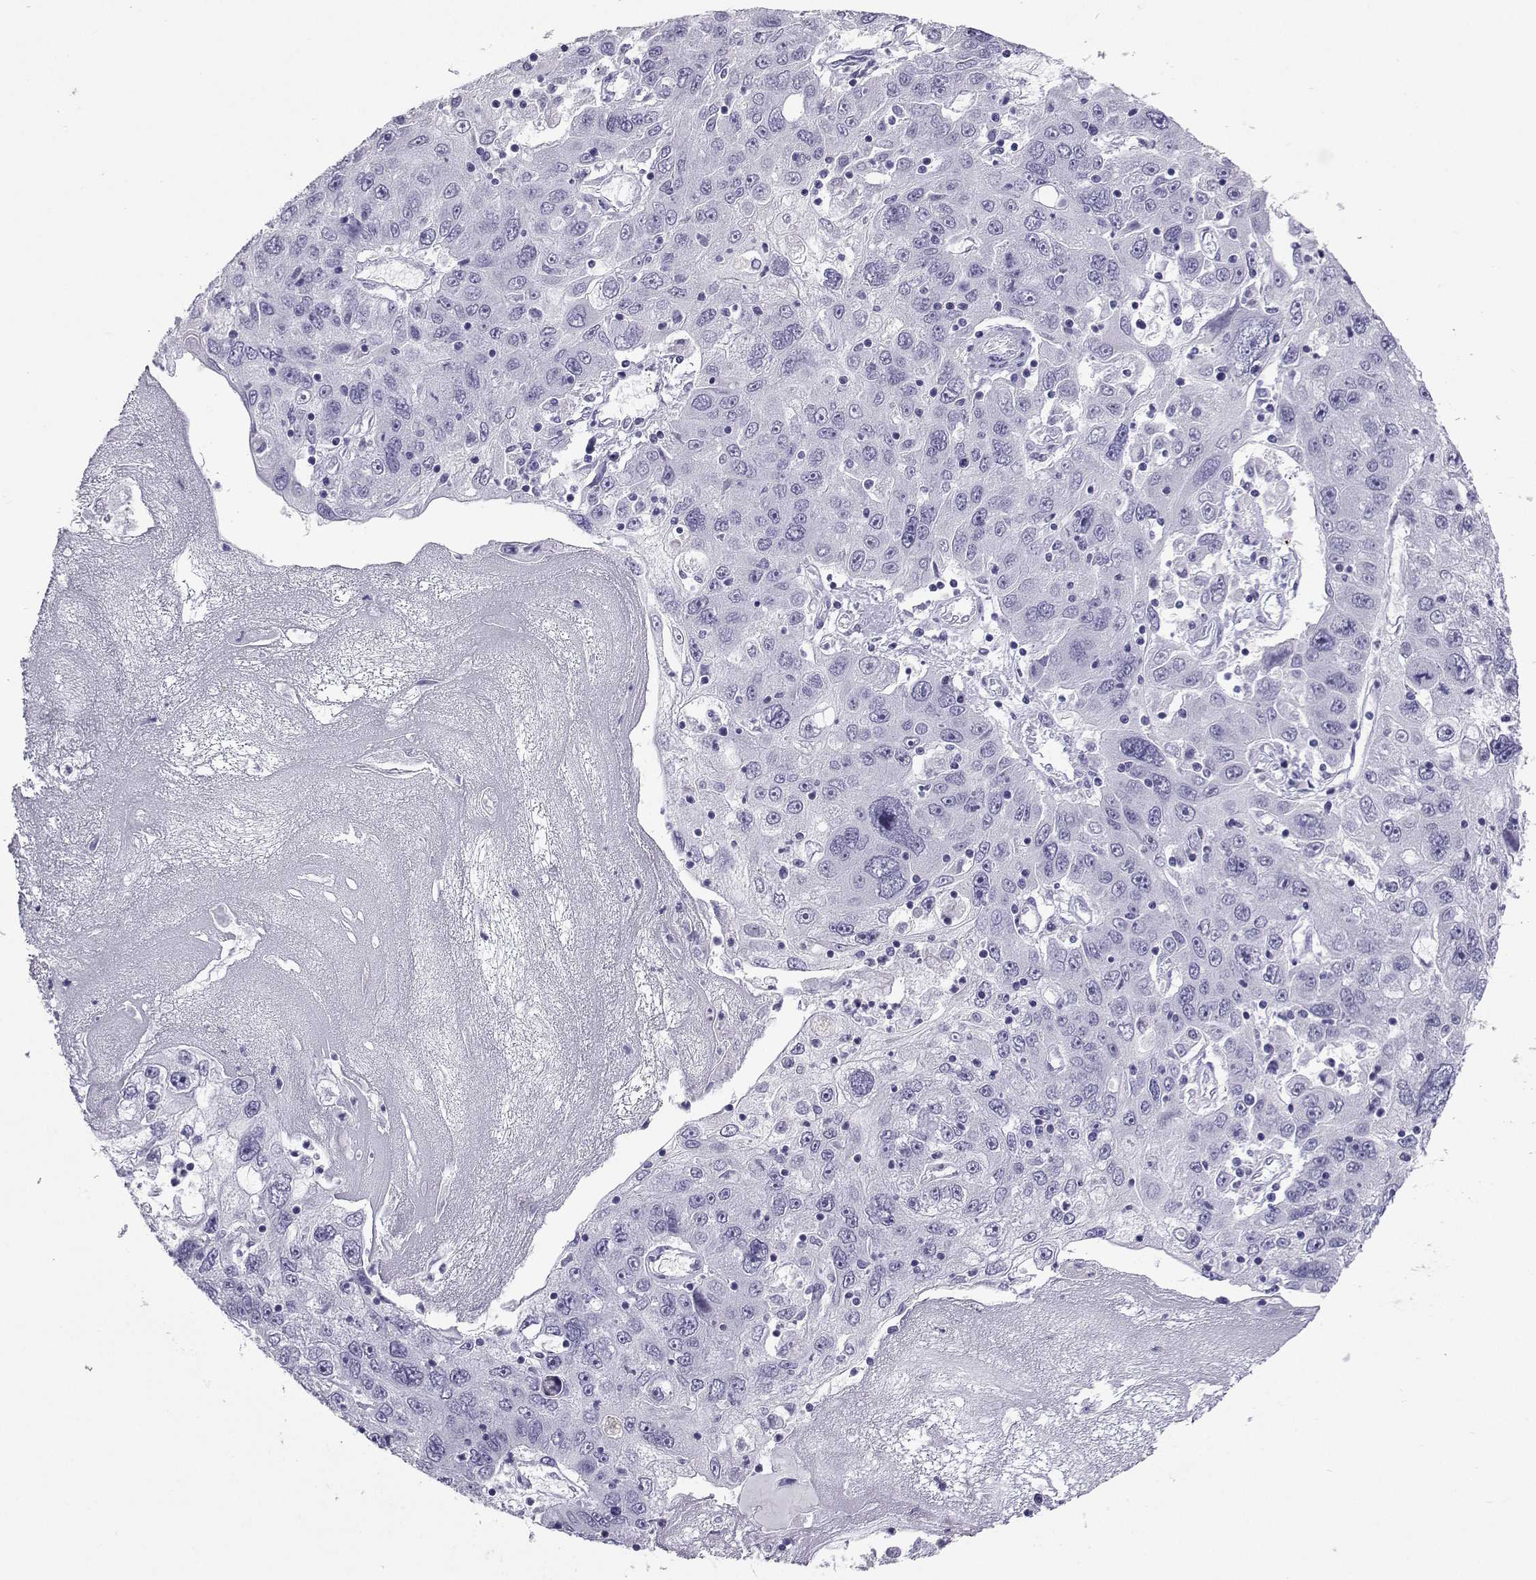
{"staining": {"intensity": "negative", "quantity": "none", "location": "none"}, "tissue": "stomach cancer", "cell_type": "Tumor cells", "image_type": "cancer", "snomed": [{"axis": "morphology", "description": "Adenocarcinoma, NOS"}, {"axis": "topography", "description": "Stomach"}], "caption": "An IHC photomicrograph of stomach adenocarcinoma is shown. There is no staining in tumor cells of stomach adenocarcinoma. (DAB (3,3'-diaminobenzidine) immunohistochemistry (IHC), high magnification).", "gene": "SLC18A2", "patient": {"sex": "male", "age": 56}}